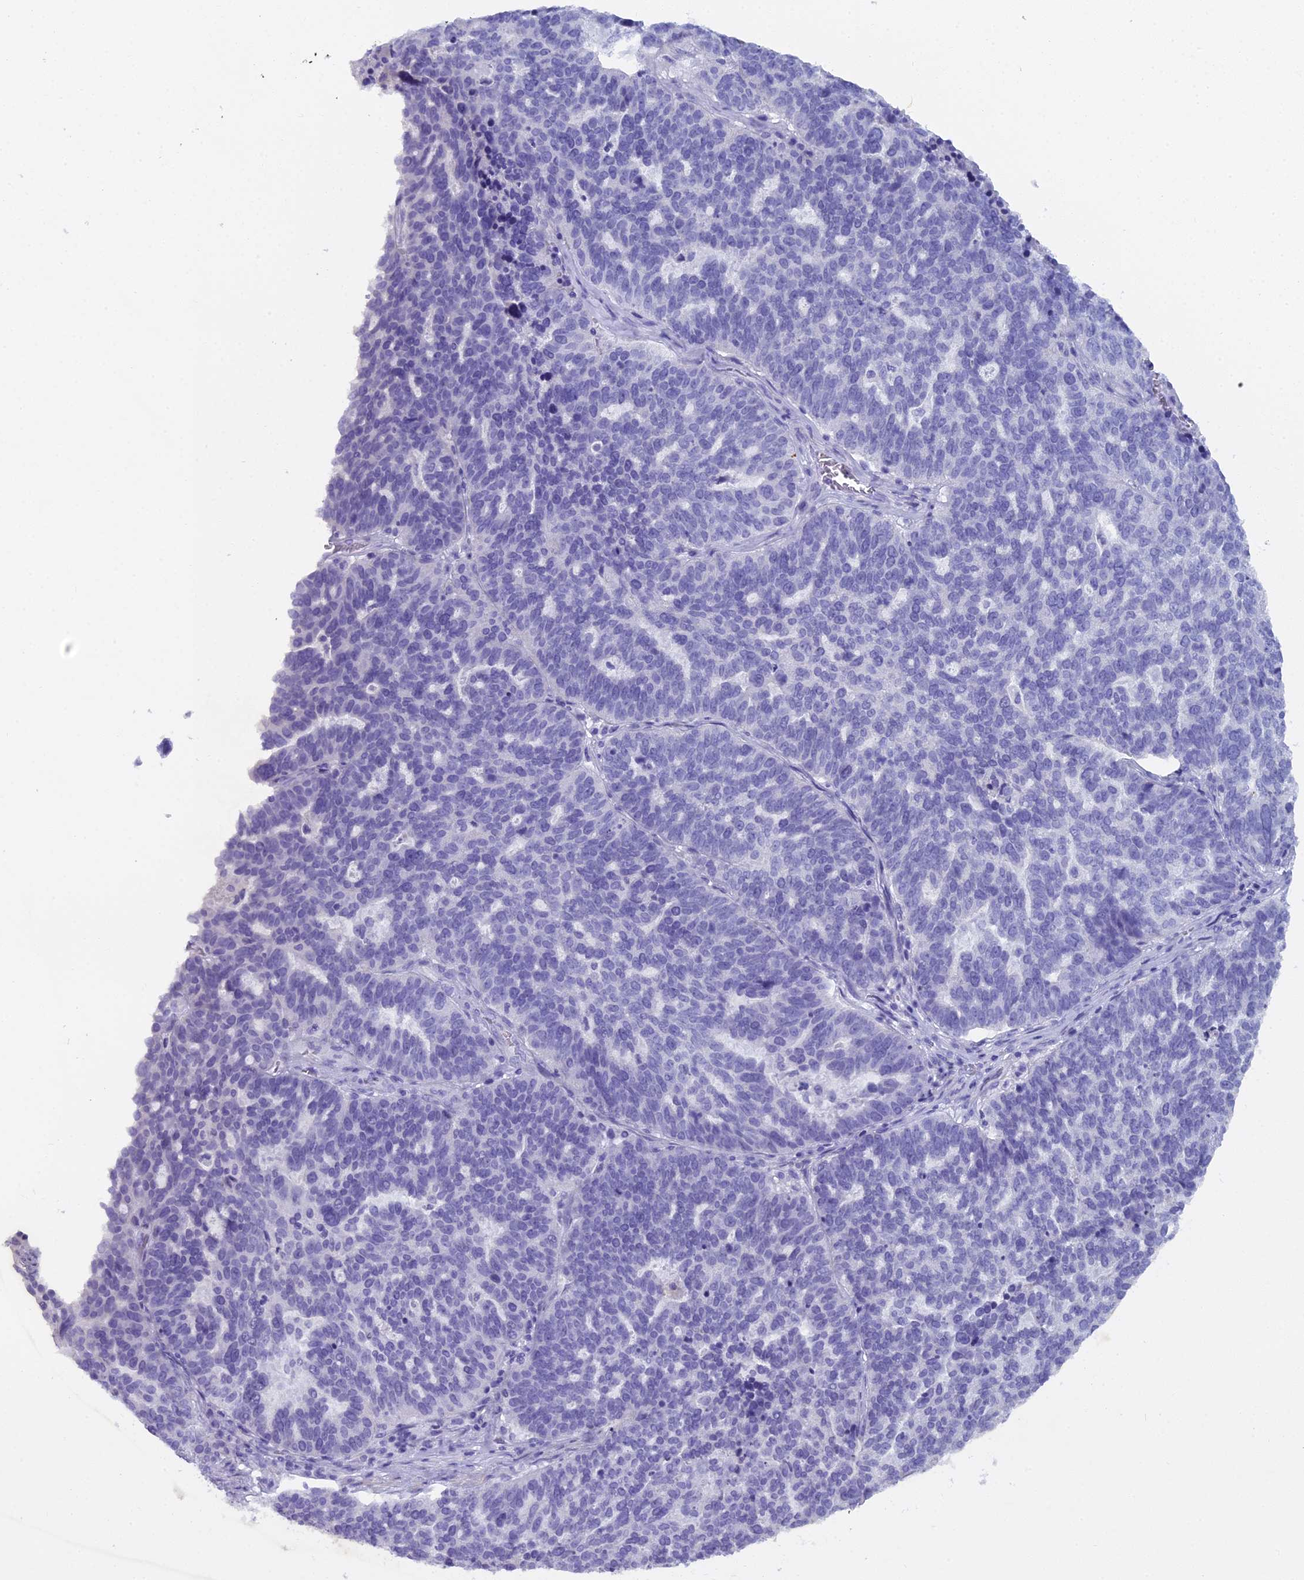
{"staining": {"intensity": "negative", "quantity": "none", "location": "none"}, "tissue": "ovarian cancer", "cell_type": "Tumor cells", "image_type": "cancer", "snomed": [{"axis": "morphology", "description": "Cystadenocarcinoma, serous, NOS"}, {"axis": "topography", "description": "Ovary"}], "caption": "DAB (3,3'-diaminobenzidine) immunohistochemical staining of ovarian serous cystadenocarcinoma displays no significant positivity in tumor cells.", "gene": "UNC80", "patient": {"sex": "female", "age": 59}}